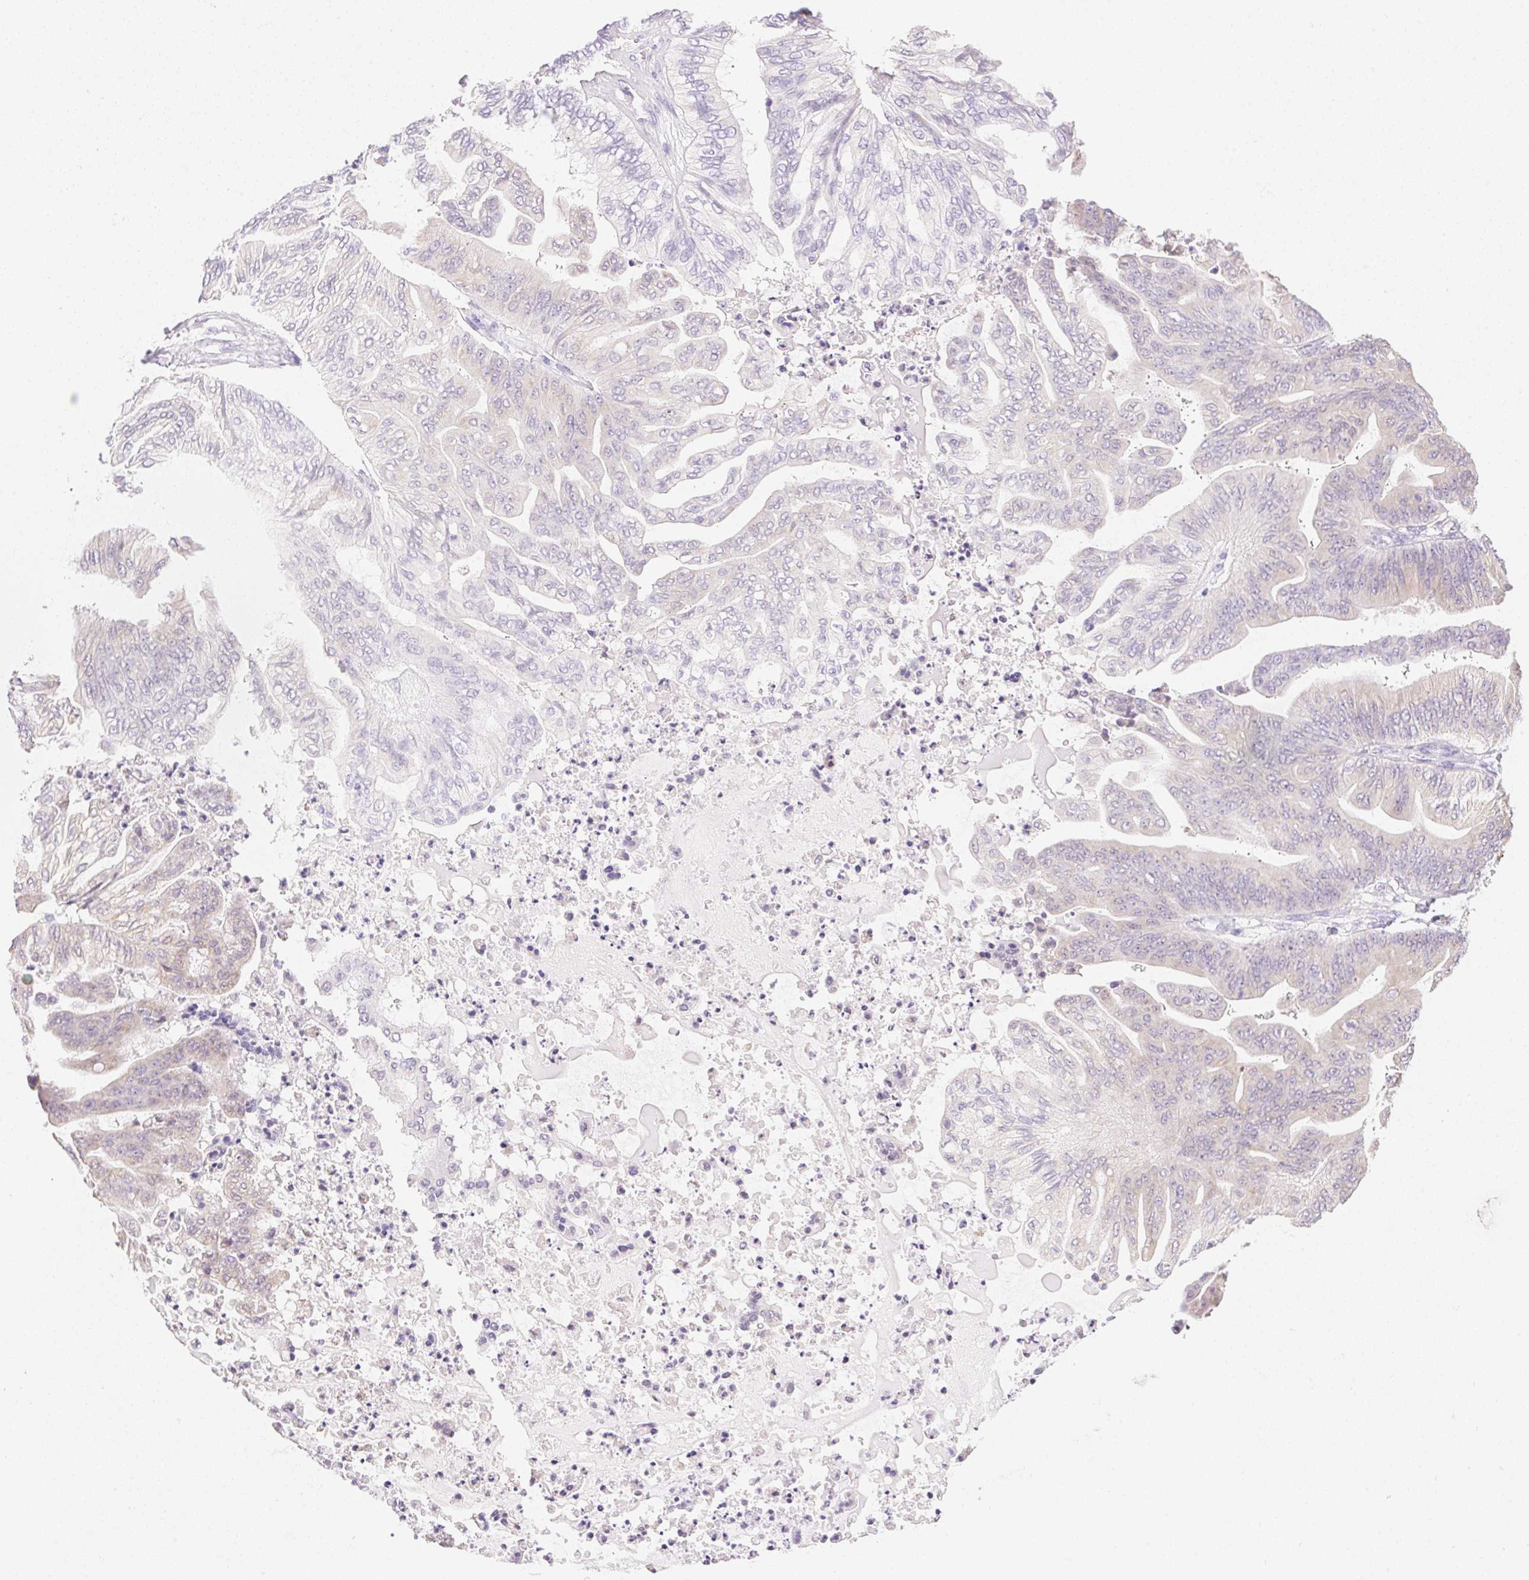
{"staining": {"intensity": "weak", "quantity": "<25%", "location": "cytoplasmic/membranous"}, "tissue": "ovarian cancer", "cell_type": "Tumor cells", "image_type": "cancer", "snomed": [{"axis": "morphology", "description": "Cystadenocarcinoma, mucinous, NOS"}, {"axis": "topography", "description": "Ovary"}], "caption": "Protein analysis of ovarian cancer (mucinous cystadenocarcinoma) reveals no significant staining in tumor cells.", "gene": "DHCR24", "patient": {"sex": "female", "age": 67}}